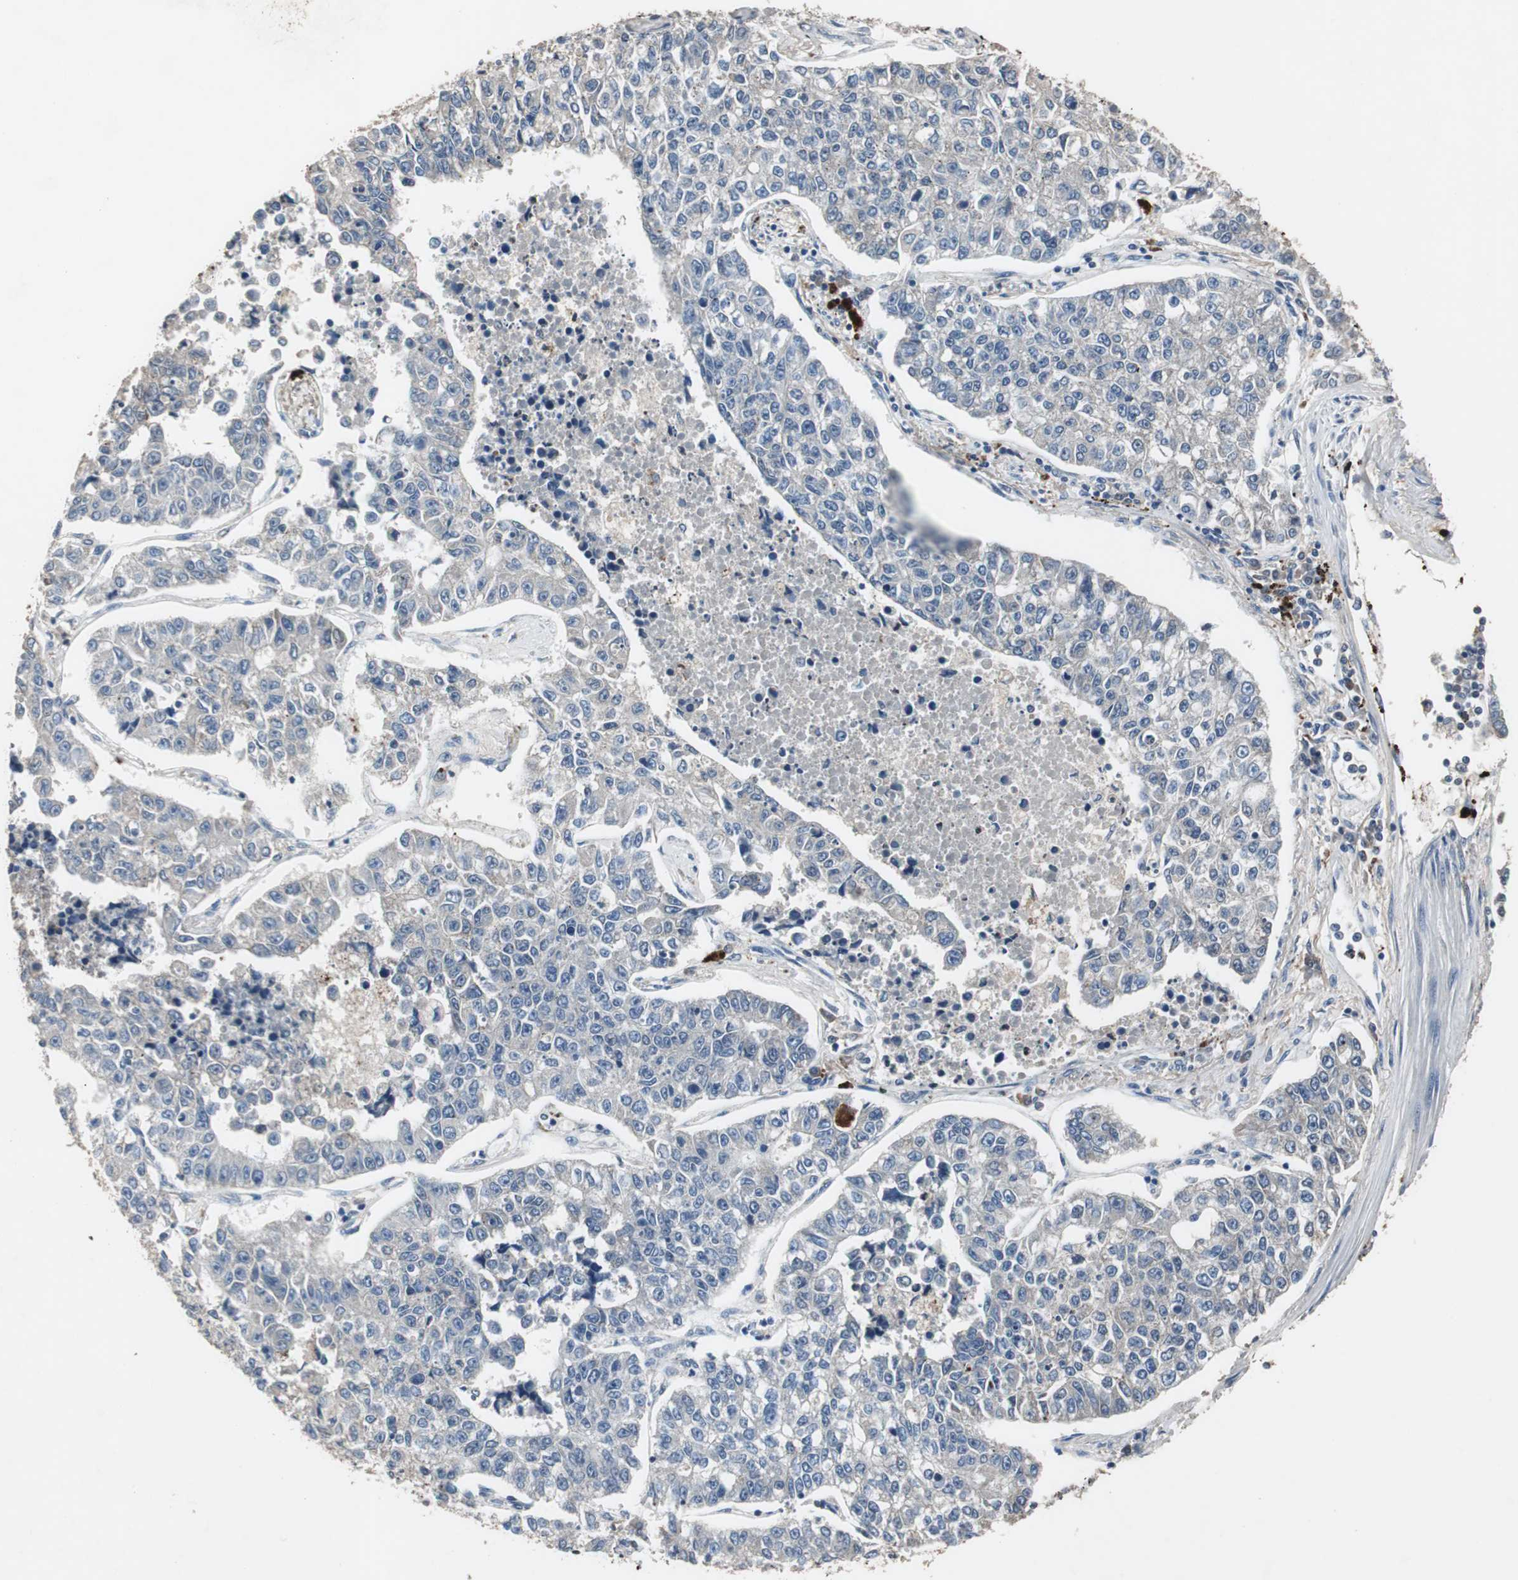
{"staining": {"intensity": "weak", "quantity": "25%-75%", "location": "cytoplasmic/membranous"}, "tissue": "lung cancer", "cell_type": "Tumor cells", "image_type": "cancer", "snomed": [{"axis": "morphology", "description": "Adenocarcinoma, NOS"}, {"axis": "topography", "description": "Lung"}], "caption": "Protein expression by IHC displays weak cytoplasmic/membranous expression in about 25%-75% of tumor cells in lung adenocarcinoma. (DAB IHC with brightfield microscopy, high magnification).", "gene": "ADNP2", "patient": {"sex": "male", "age": 49}}